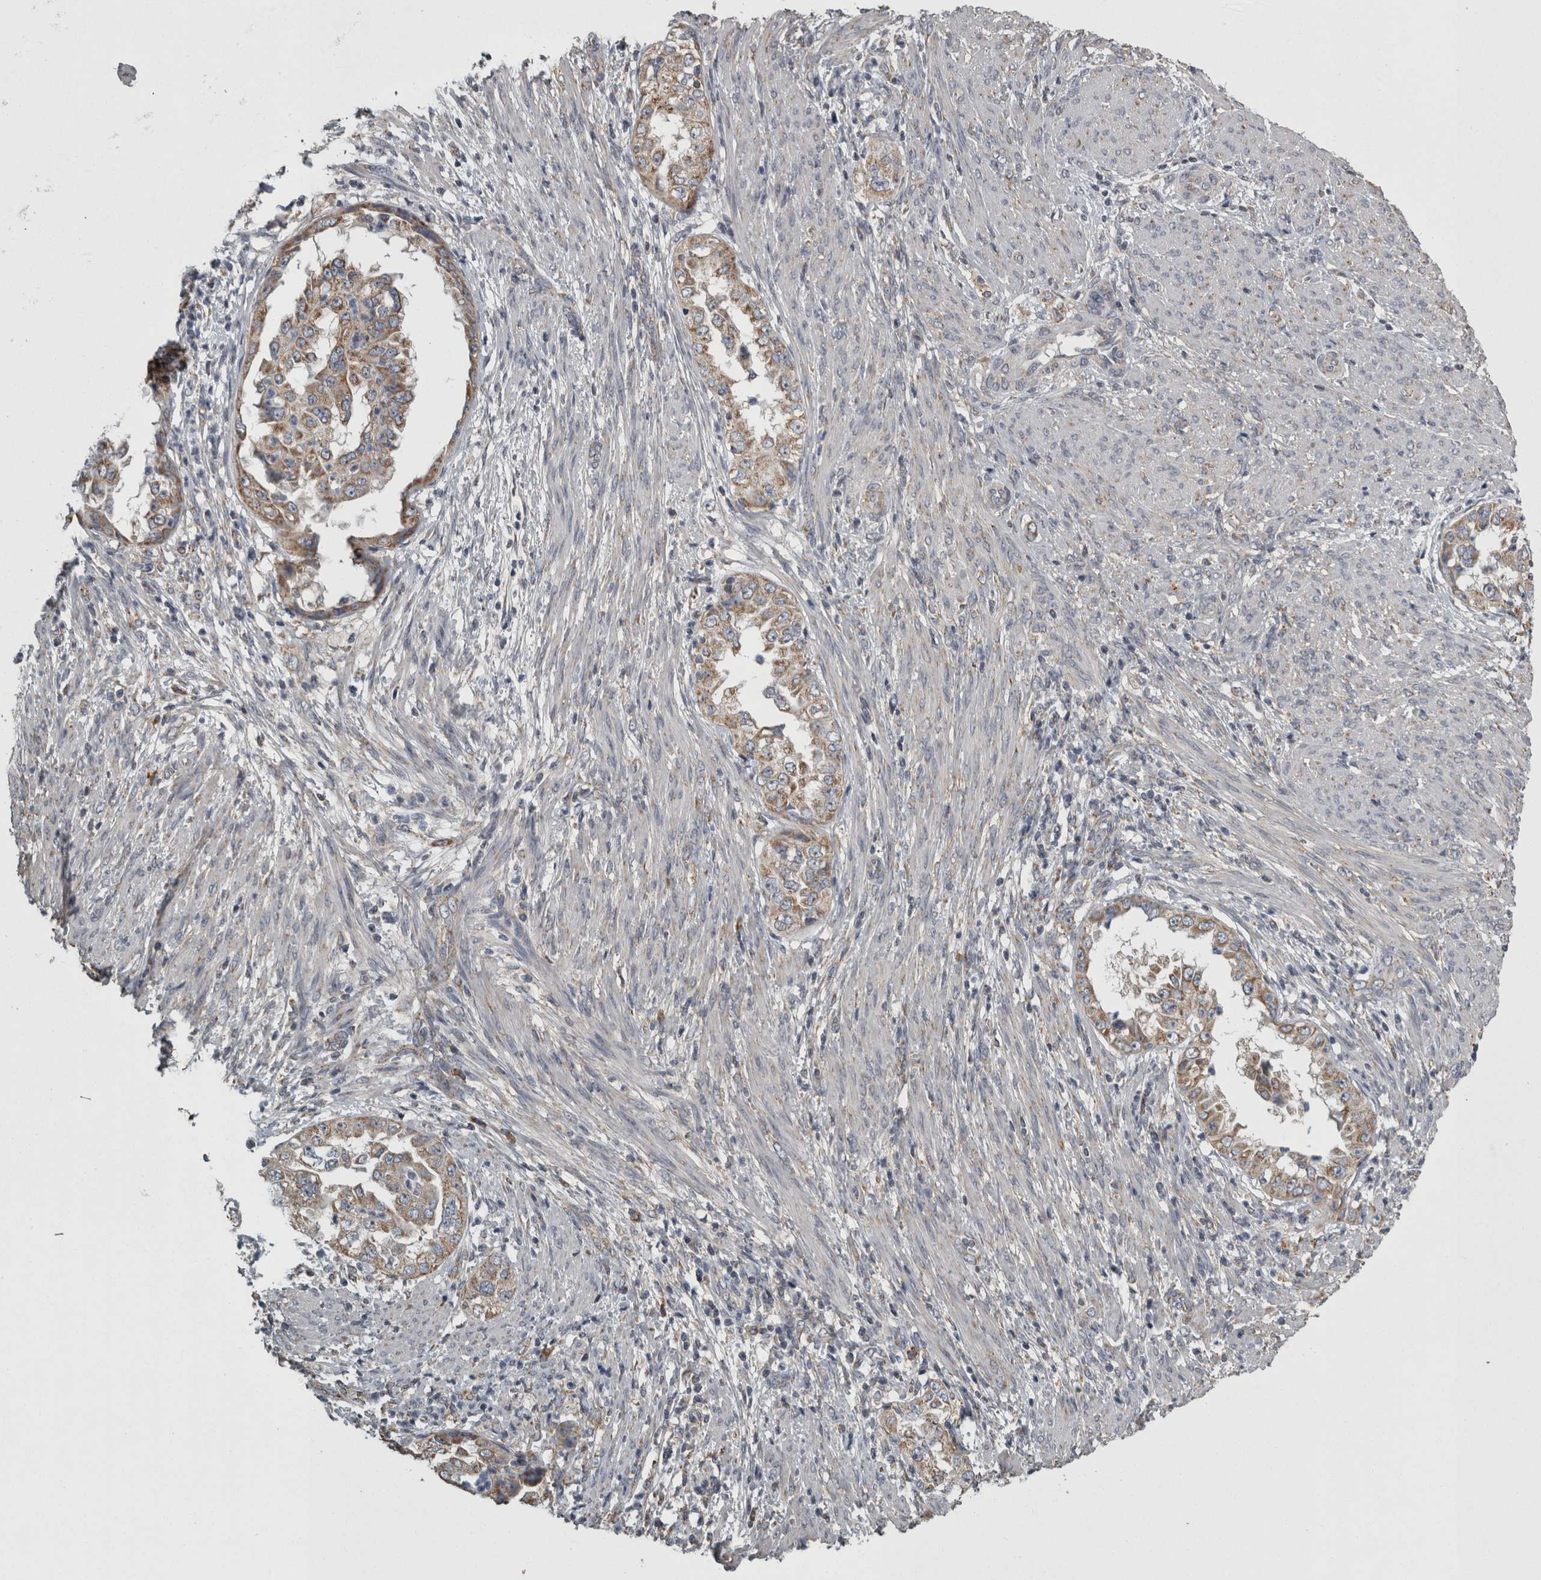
{"staining": {"intensity": "moderate", "quantity": ">75%", "location": "cytoplasmic/membranous"}, "tissue": "endometrial cancer", "cell_type": "Tumor cells", "image_type": "cancer", "snomed": [{"axis": "morphology", "description": "Adenocarcinoma, NOS"}, {"axis": "topography", "description": "Endometrium"}], "caption": "DAB (3,3'-diaminobenzidine) immunohistochemical staining of human adenocarcinoma (endometrial) displays moderate cytoplasmic/membranous protein expression in about >75% of tumor cells. Immunohistochemistry stains the protein in brown and the nuclei are stained blue.", "gene": "FRK", "patient": {"sex": "female", "age": 85}}